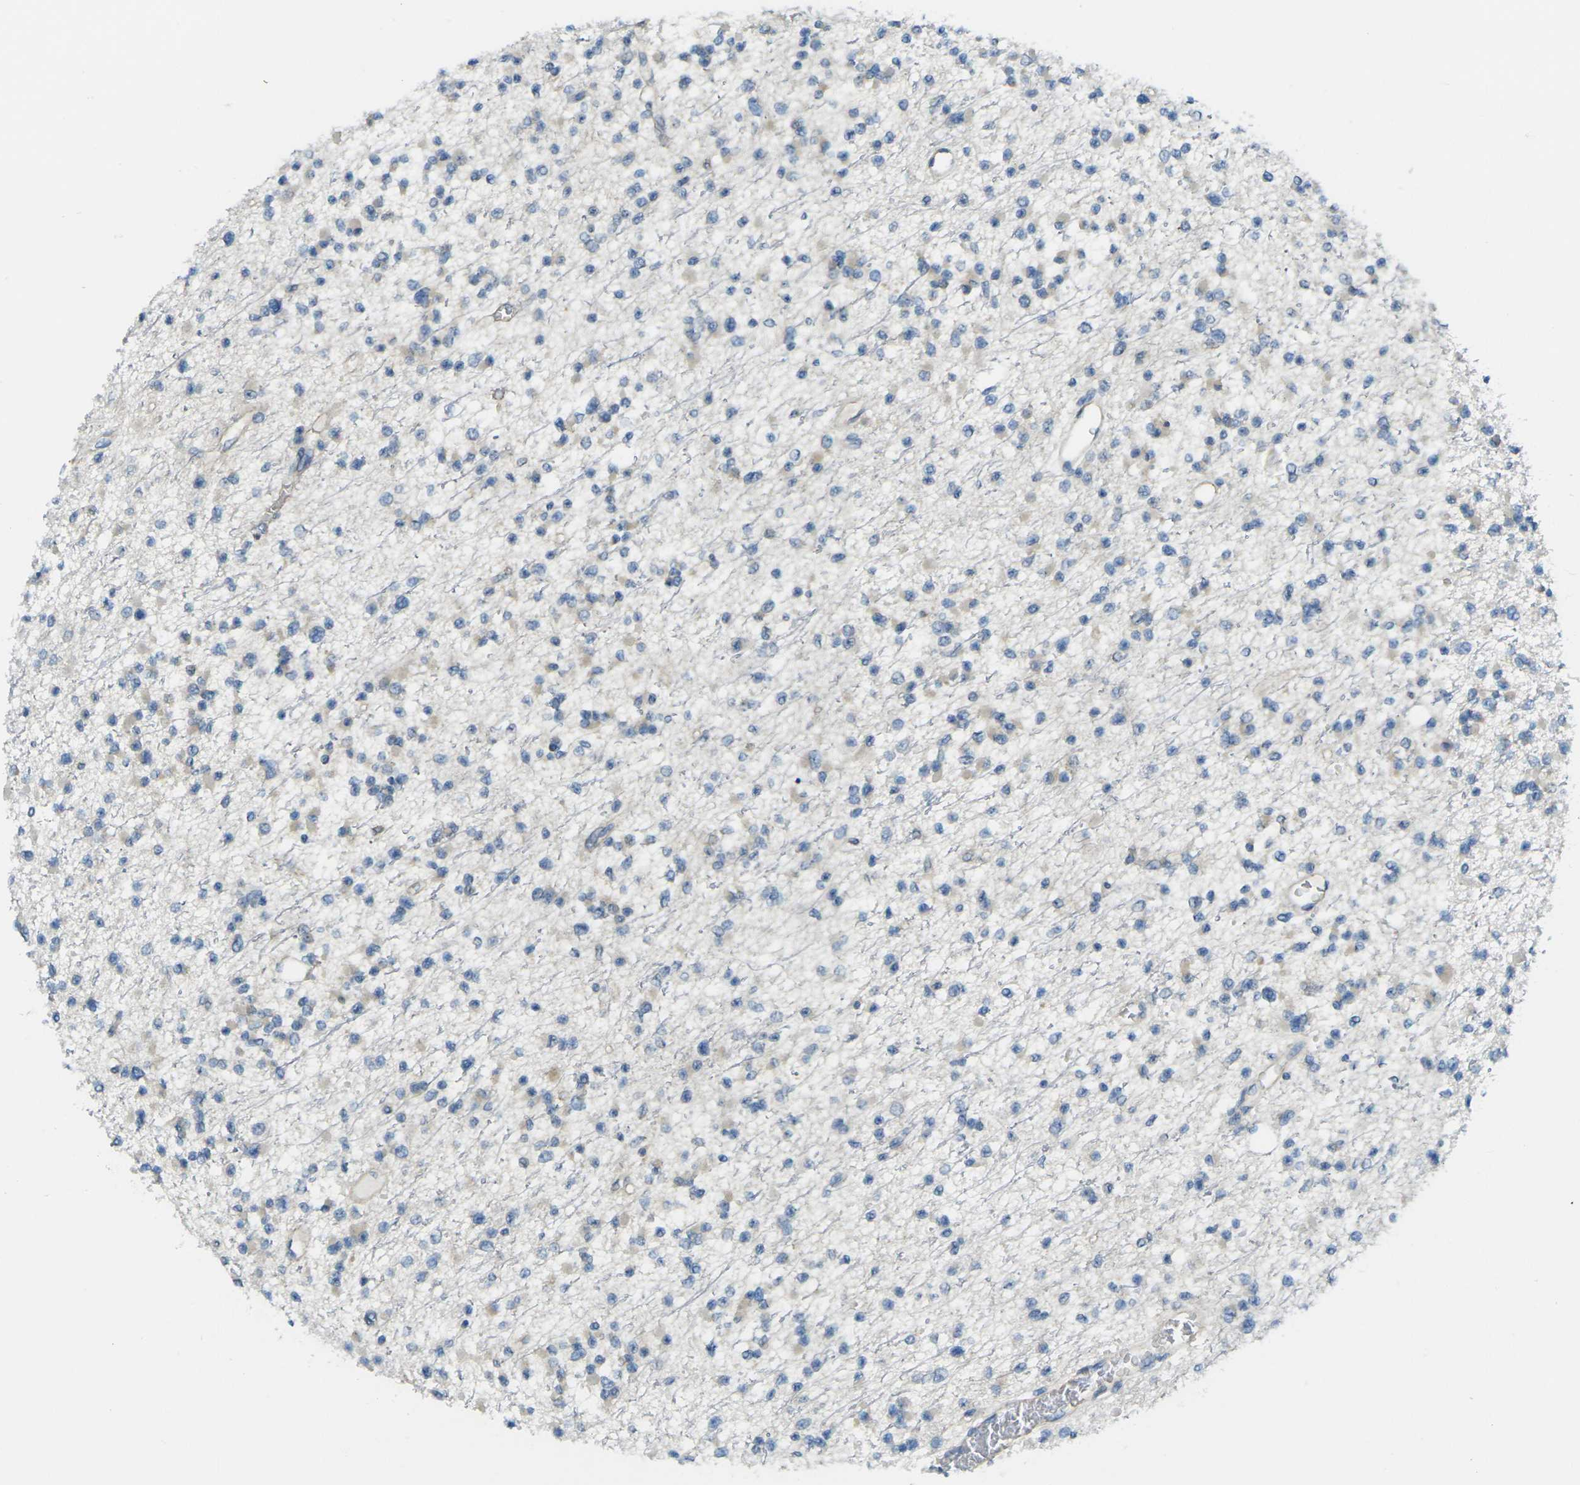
{"staining": {"intensity": "weak", "quantity": "<25%", "location": "cytoplasmic/membranous"}, "tissue": "glioma", "cell_type": "Tumor cells", "image_type": "cancer", "snomed": [{"axis": "morphology", "description": "Glioma, malignant, Low grade"}, {"axis": "topography", "description": "Brain"}], "caption": "An image of glioma stained for a protein demonstrates no brown staining in tumor cells.", "gene": "RHBDD1", "patient": {"sex": "female", "age": 22}}